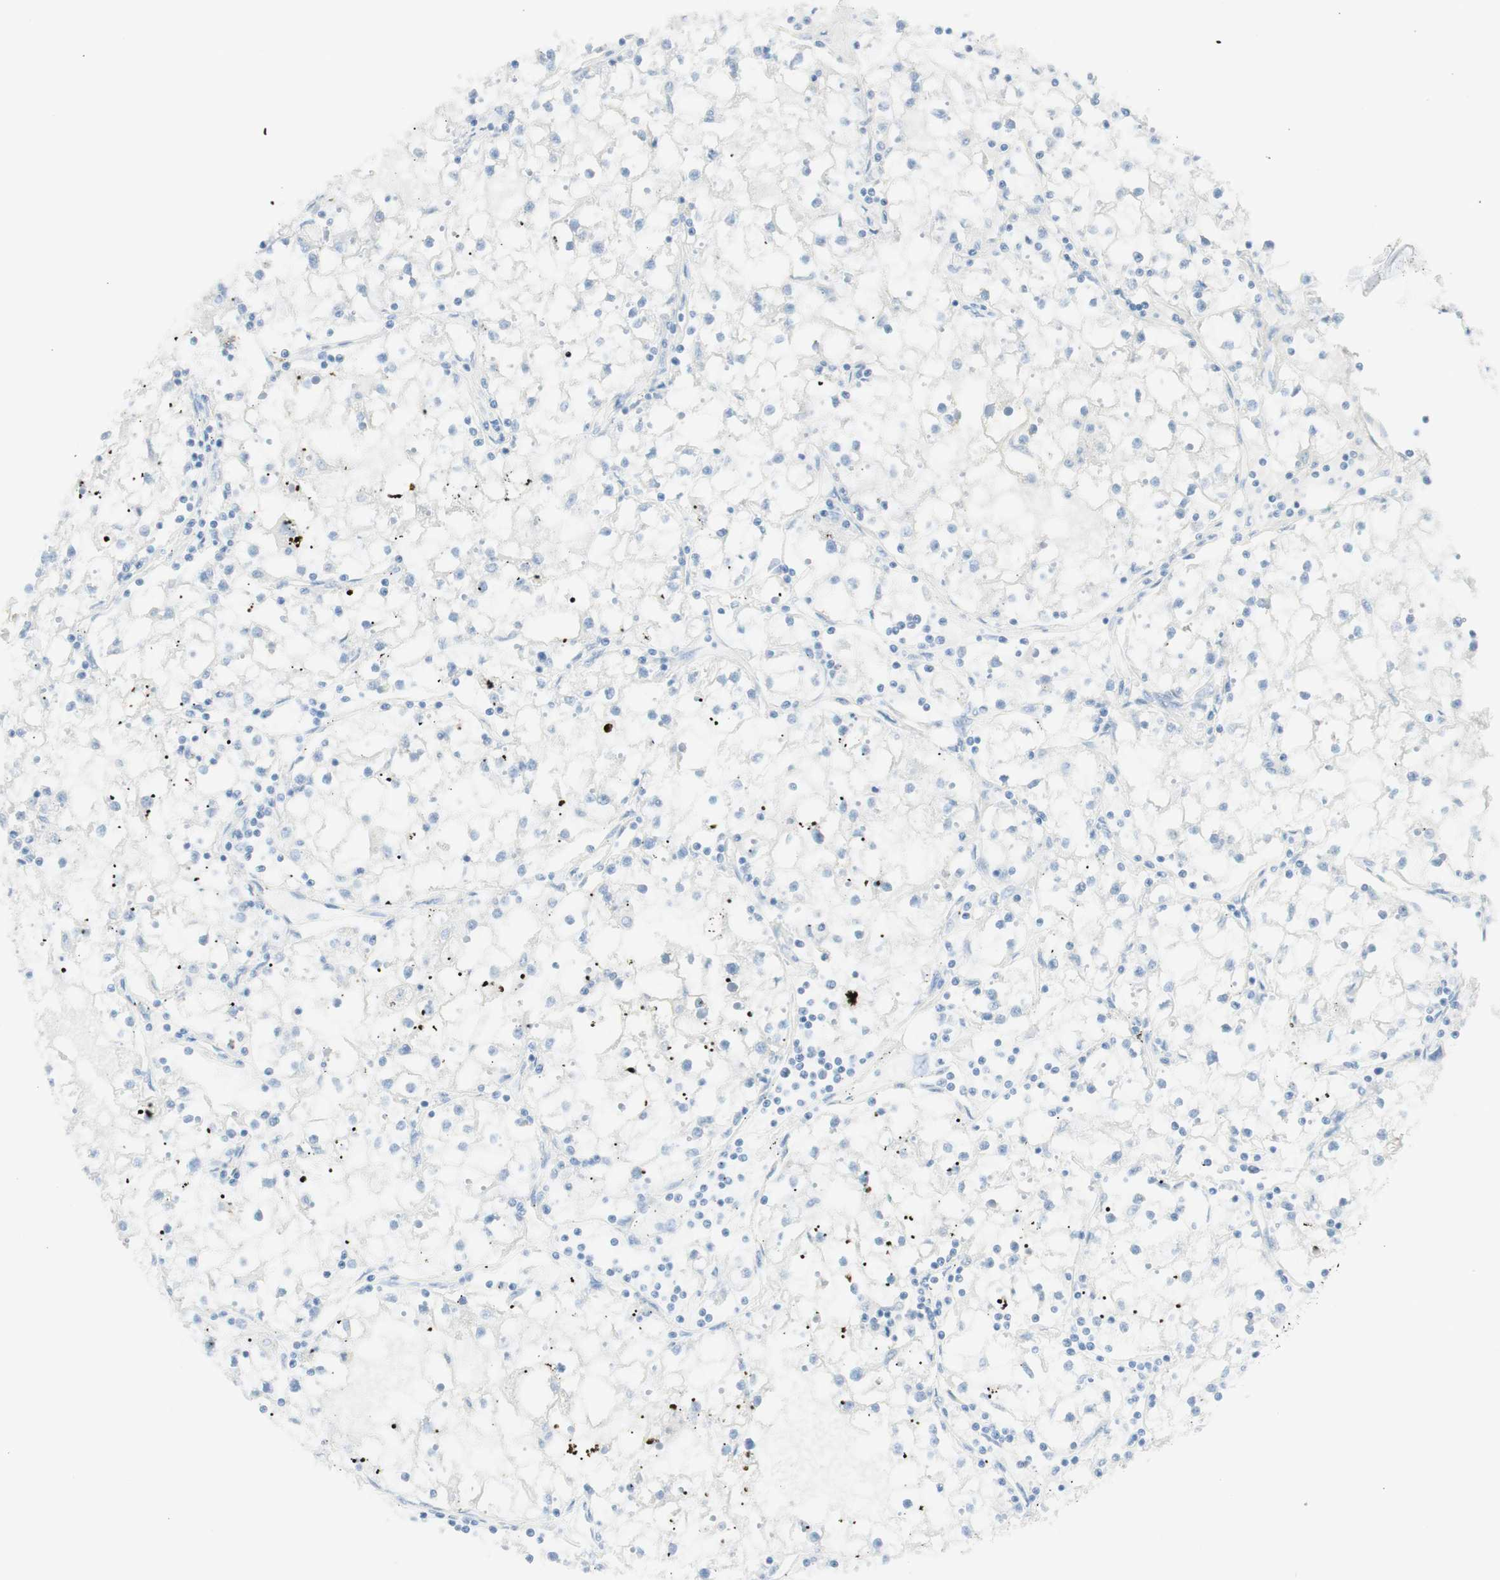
{"staining": {"intensity": "negative", "quantity": "none", "location": "none"}, "tissue": "renal cancer", "cell_type": "Tumor cells", "image_type": "cancer", "snomed": [{"axis": "morphology", "description": "Adenocarcinoma, NOS"}, {"axis": "topography", "description": "Kidney"}], "caption": "There is no significant staining in tumor cells of renal cancer (adenocarcinoma). The staining is performed using DAB brown chromogen with nuclei counter-stained in using hematoxylin.", "gene": "TPO", "patient": {"sex": "male", "age": 56}}